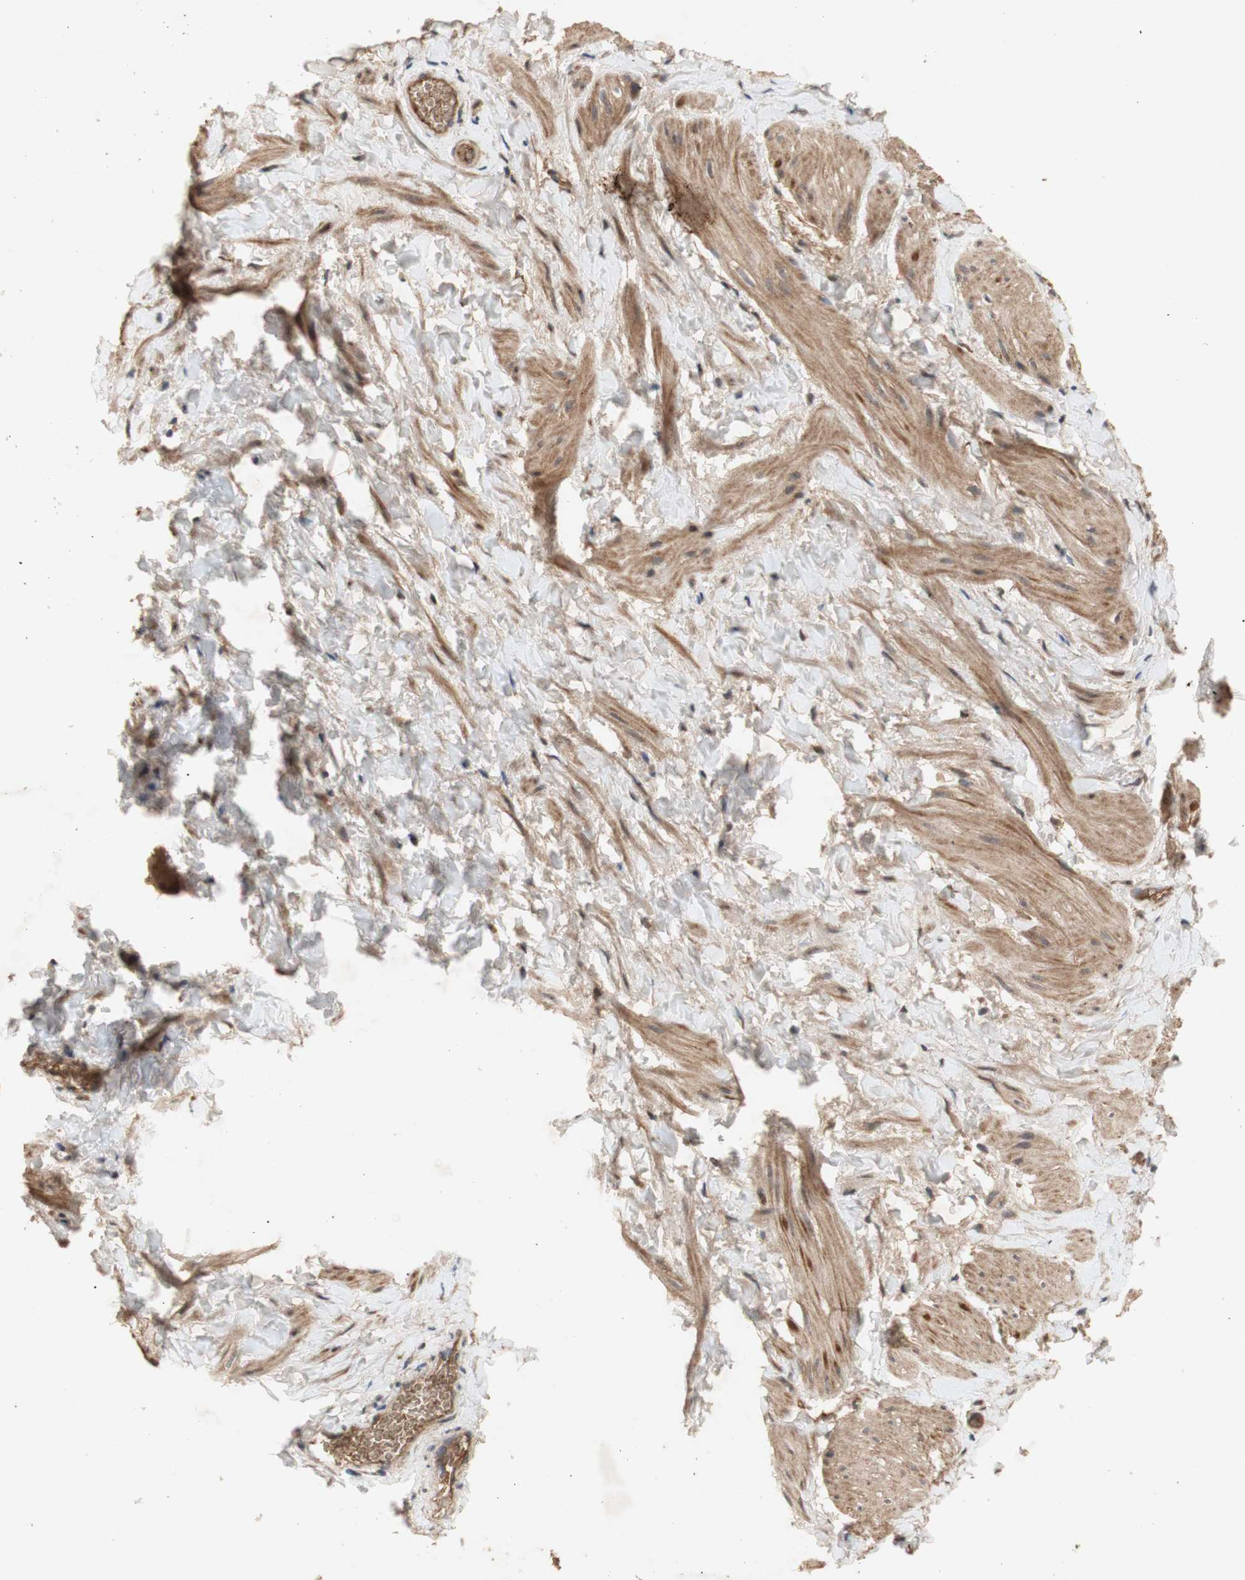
{"staining": {"intensity": "weak", "quantity": ">75%", "location": "cytoplasmic/membranous"}, "tissue": "smooth muscle", "cell_type": "Smooth muscle cells", "image_type": "normal", "snomed": [{"axis": "morphology", "description": "Normal tissue, NOS"}, {"axis": "topography", "description": "Smooth muscle"}], "caption": "Immunohistochemical staining of unremarkable human smooth muscle exhibits weak cytoplasmic/membranous protein staining in about >75% of smooth muscle cells.", "gene": "PKN1", "patient": {"sex": "male", "age": 16}}